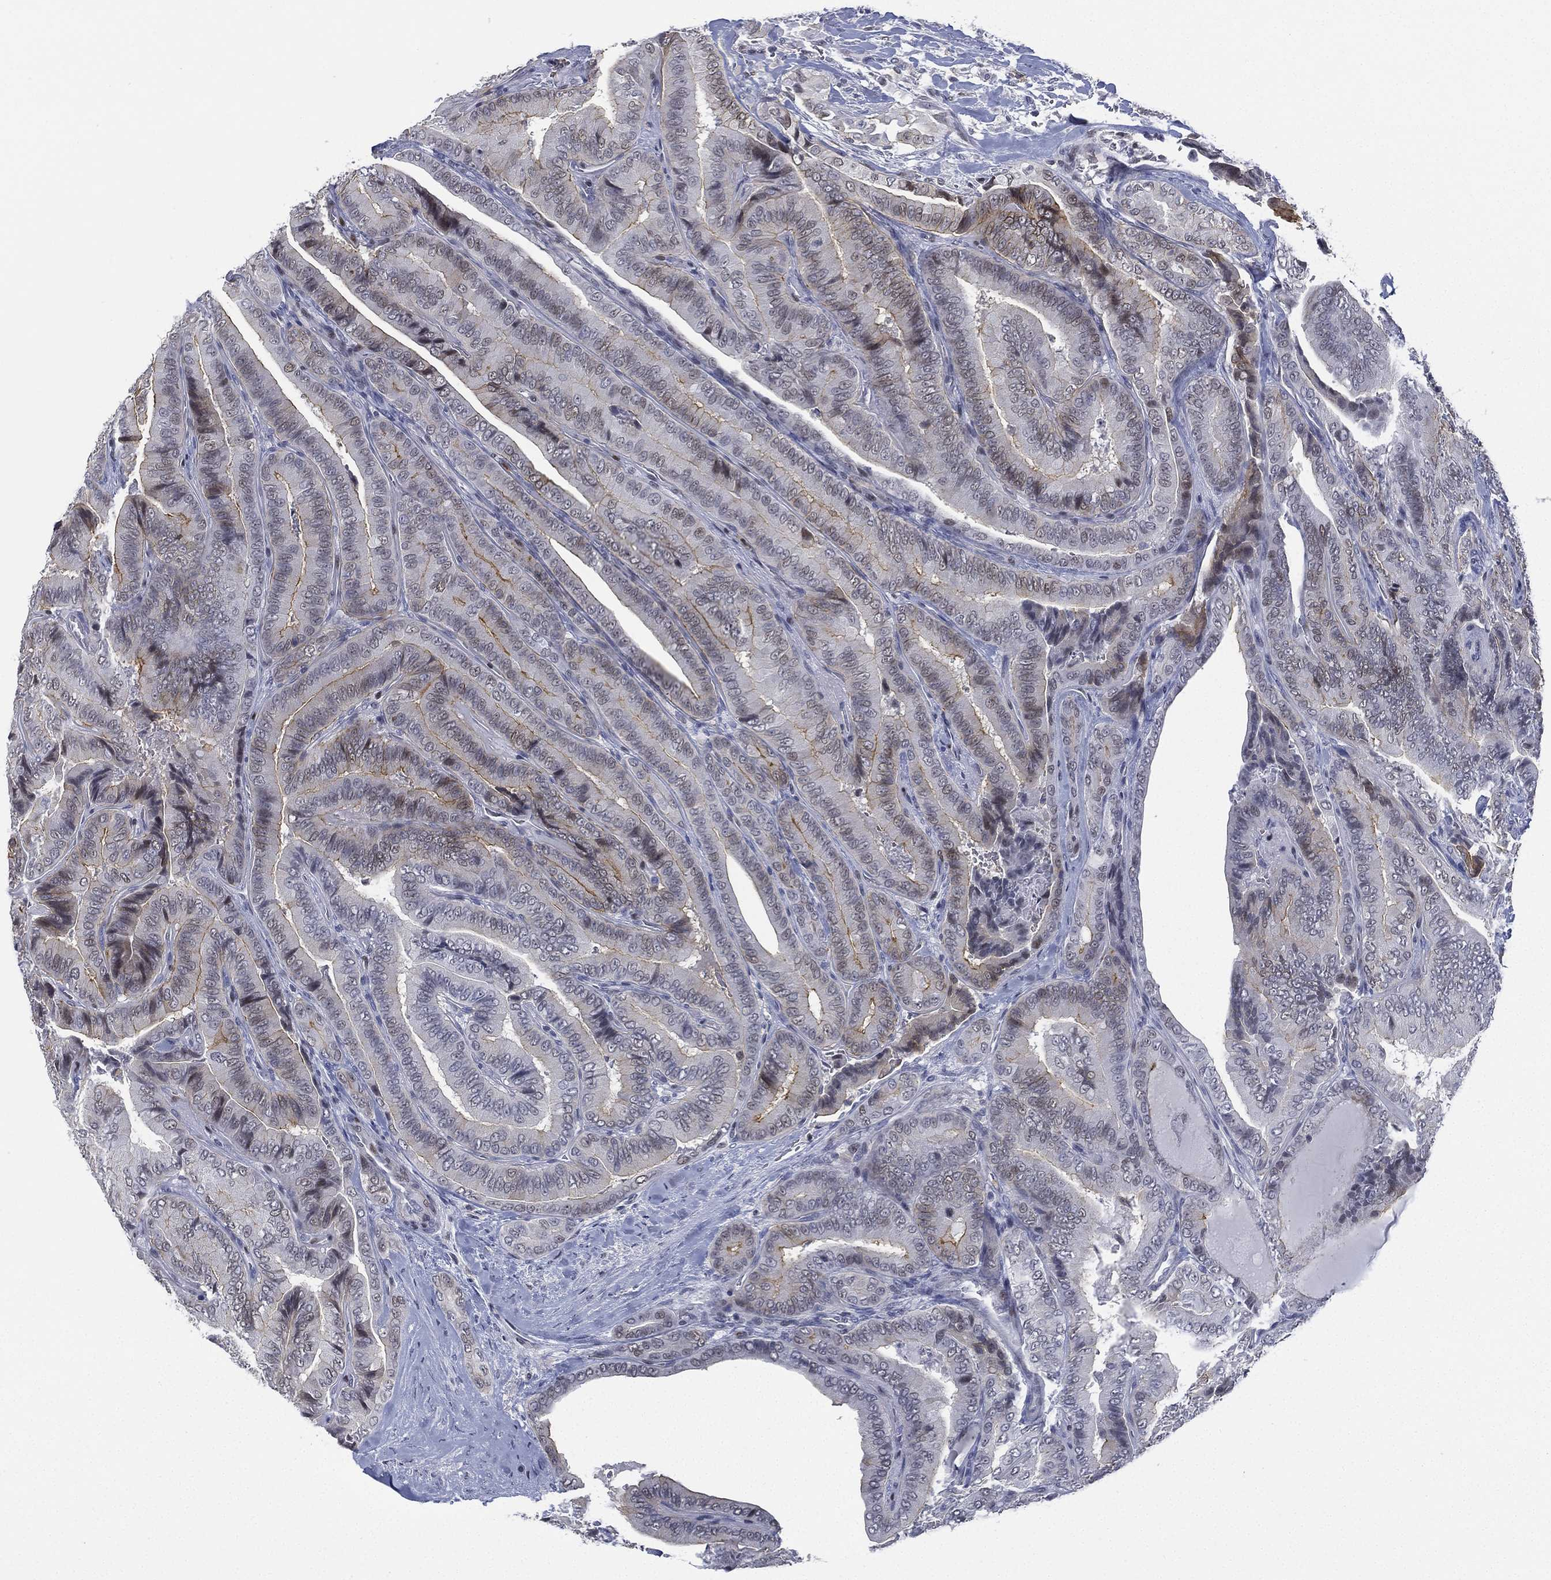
{"staining": {"intensity": "moderate", "quantity": "<25%", "location": "cytoplasmic/membranous"}, "tissue": "thyroid cancer", "cell_type": "Tumor cells", "image_type": "cancer", "snomed": [{"axis": "morphology", "description": "Papillary adenocarcinoma, NOS"}, {"axis": "topography", "description": "Thyroid gland"}], "caption": "Thyroid cancer tissue shows moderate cytoplasmic/membranous positivity in approximately <25% of tumor cells, visualized by immunohistochemistry. (Brightfield microscopy of DAB IHC at high magnification).", "gene": "ZNF711", "patient": {"sex": "male", "age": 61}}